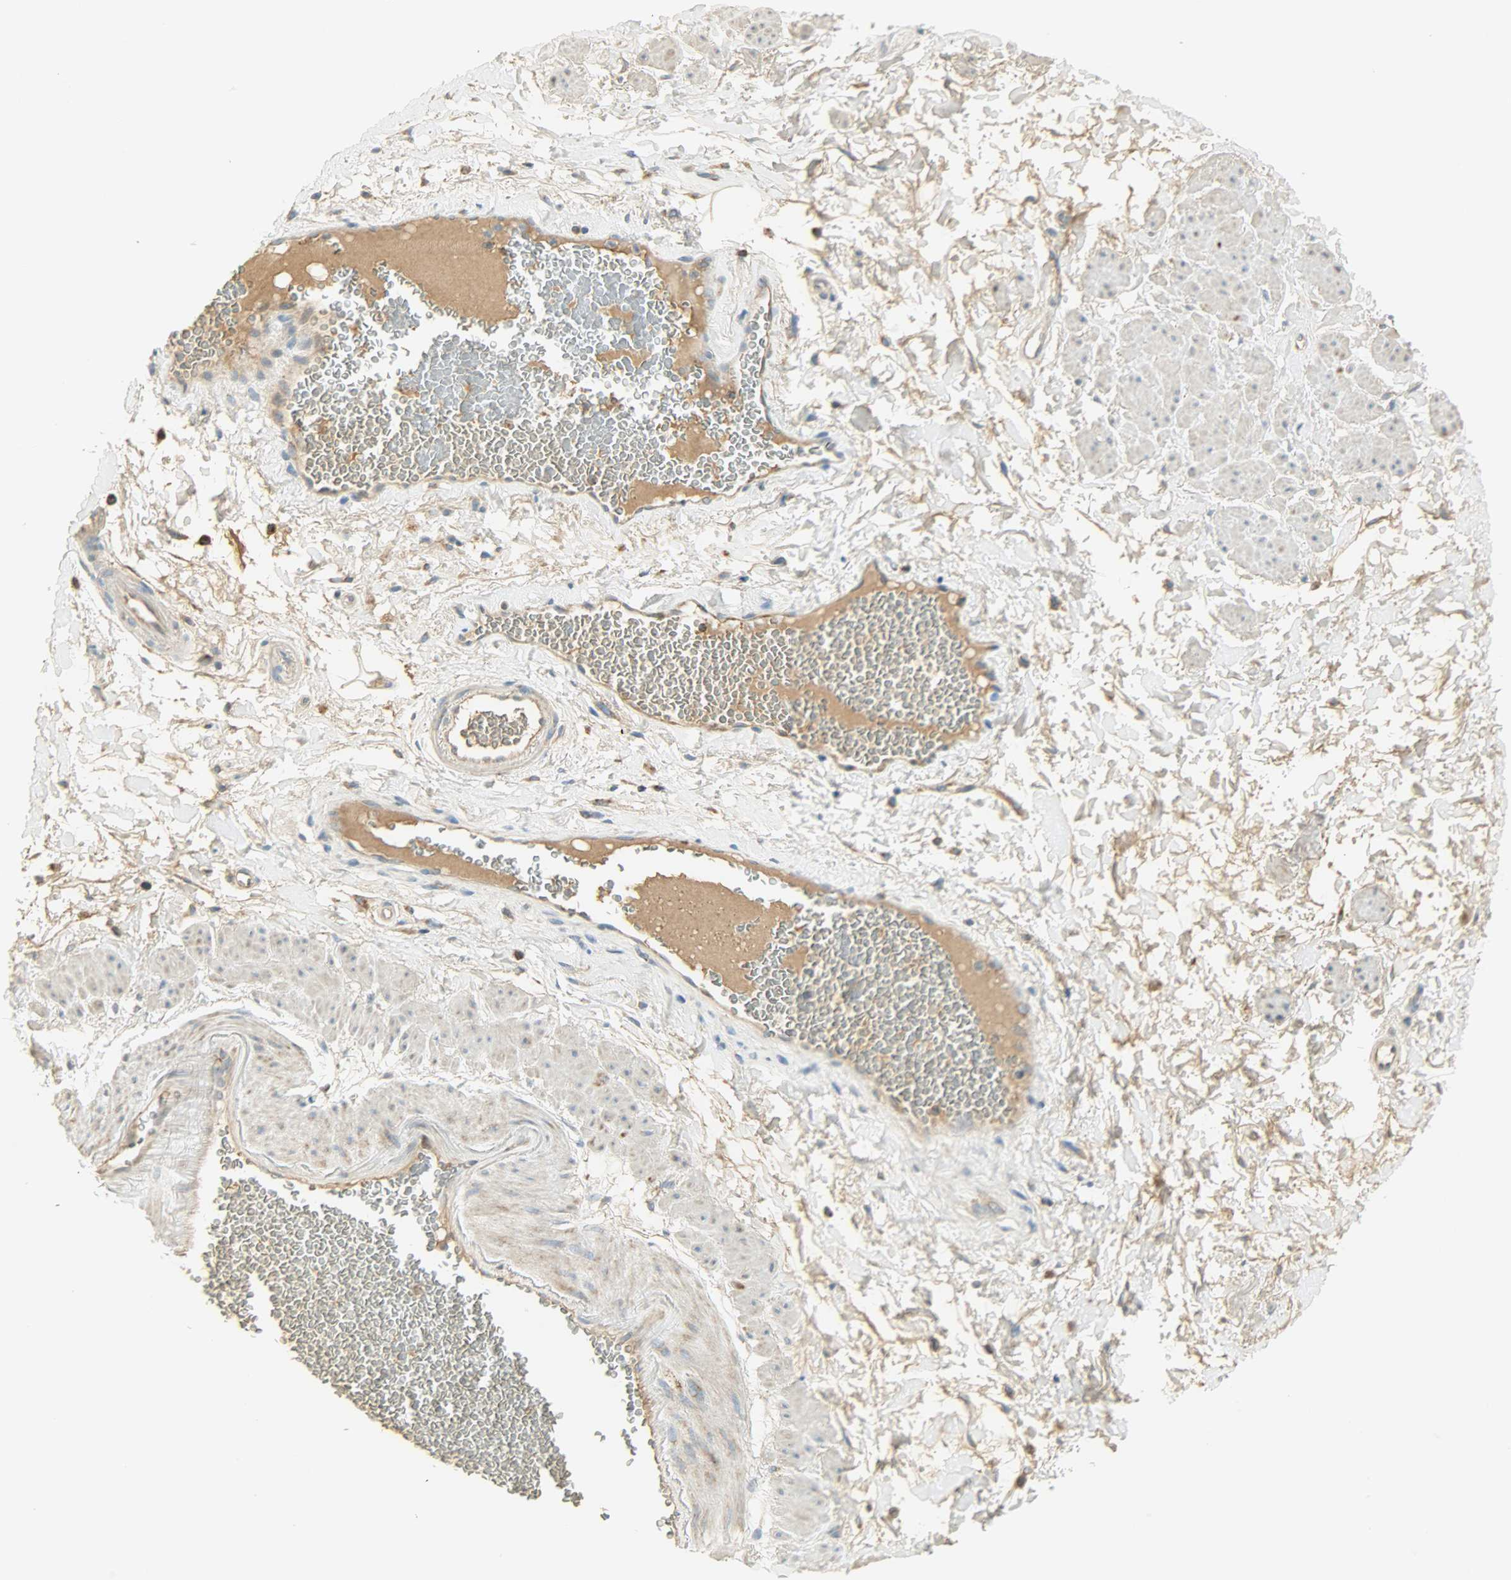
{"staining": {"intensity": "weak", "quantity": "<25%", "location": "cytoplasmic/membranous"}, "tissue": "adipose tissue", "cell_type": "Adipocytes", "image_type": "normal", "snomed": [{"axis": "morphology", "description": "Normal tissue, NOS"}, {"axis": "topography", "description": "Soft tissue"}, {"axis": "topography", "description": "Peripheral nerve tissue"}], "caption": "Micrograph shows no protein staining in adipocytes of benign adipose tissue. (DAB (3,3'-diaminobenzidine) IHC with hematoxylin counter stain).", "gene": "NNT", "patient": {"sex": "female", "age": 71}}